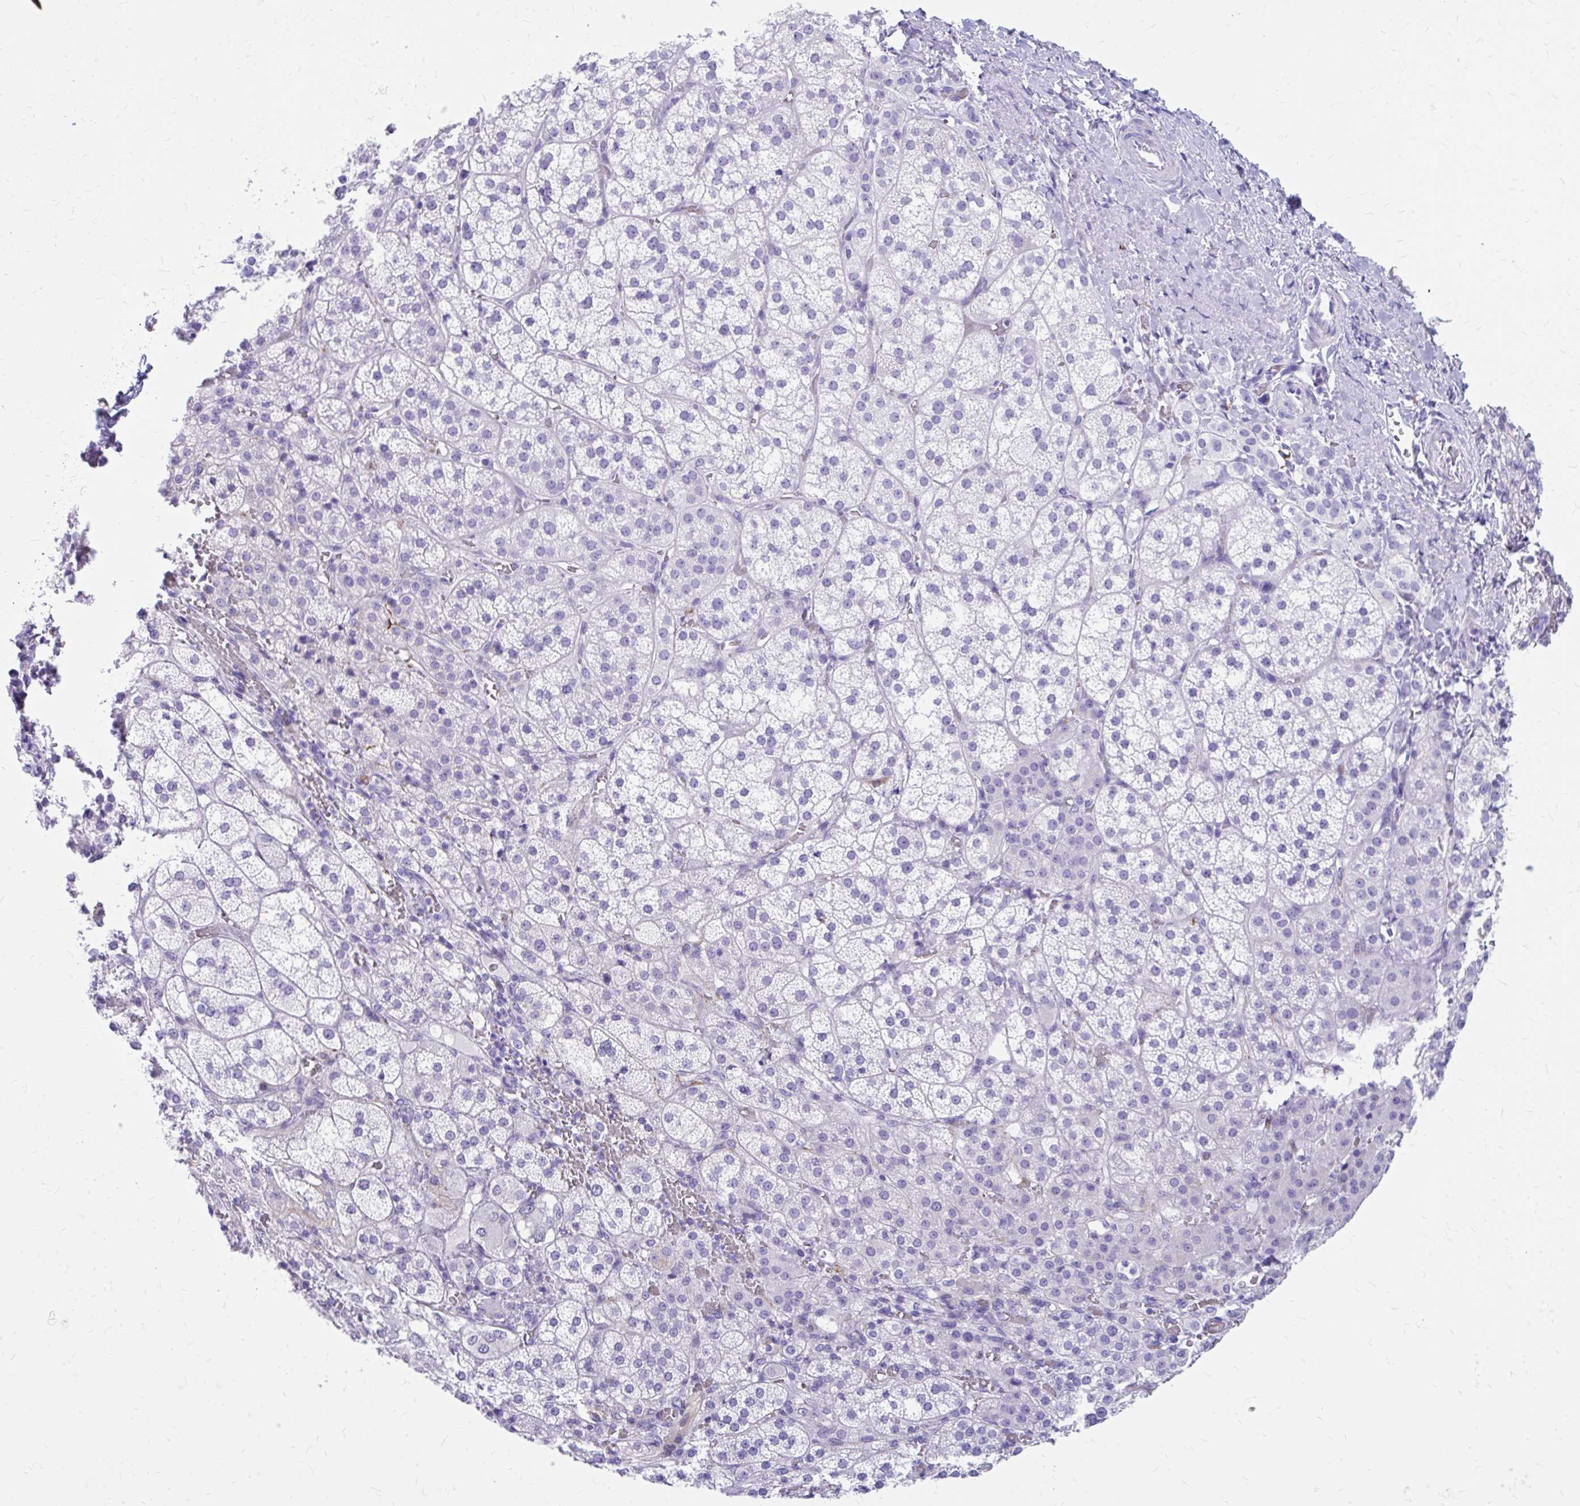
{"staining": {"intensity": "negative", "quantity": "none", "location": "none"}, "tissue": "adrenal gland", "cell_type": "Glandular cells", "image_type": "normal", "snomed": [{"axis": "morphology", "description": "Normal tissue, NOS"}, {"axis": "topography", "description": "Adrenal gland"}], "caption": "An IHC photomicrograph of unremarkable adrenal gland is shown. There is no staining in glandular cells of adrenal gland. The staining is performed using DAB (3,3'-diaminobenzidine) brown chromogen with nuclei counter-stained in using hematoxylin.", "gene": "ZNF699", "patient": {"sex": "female", "age": 60}}